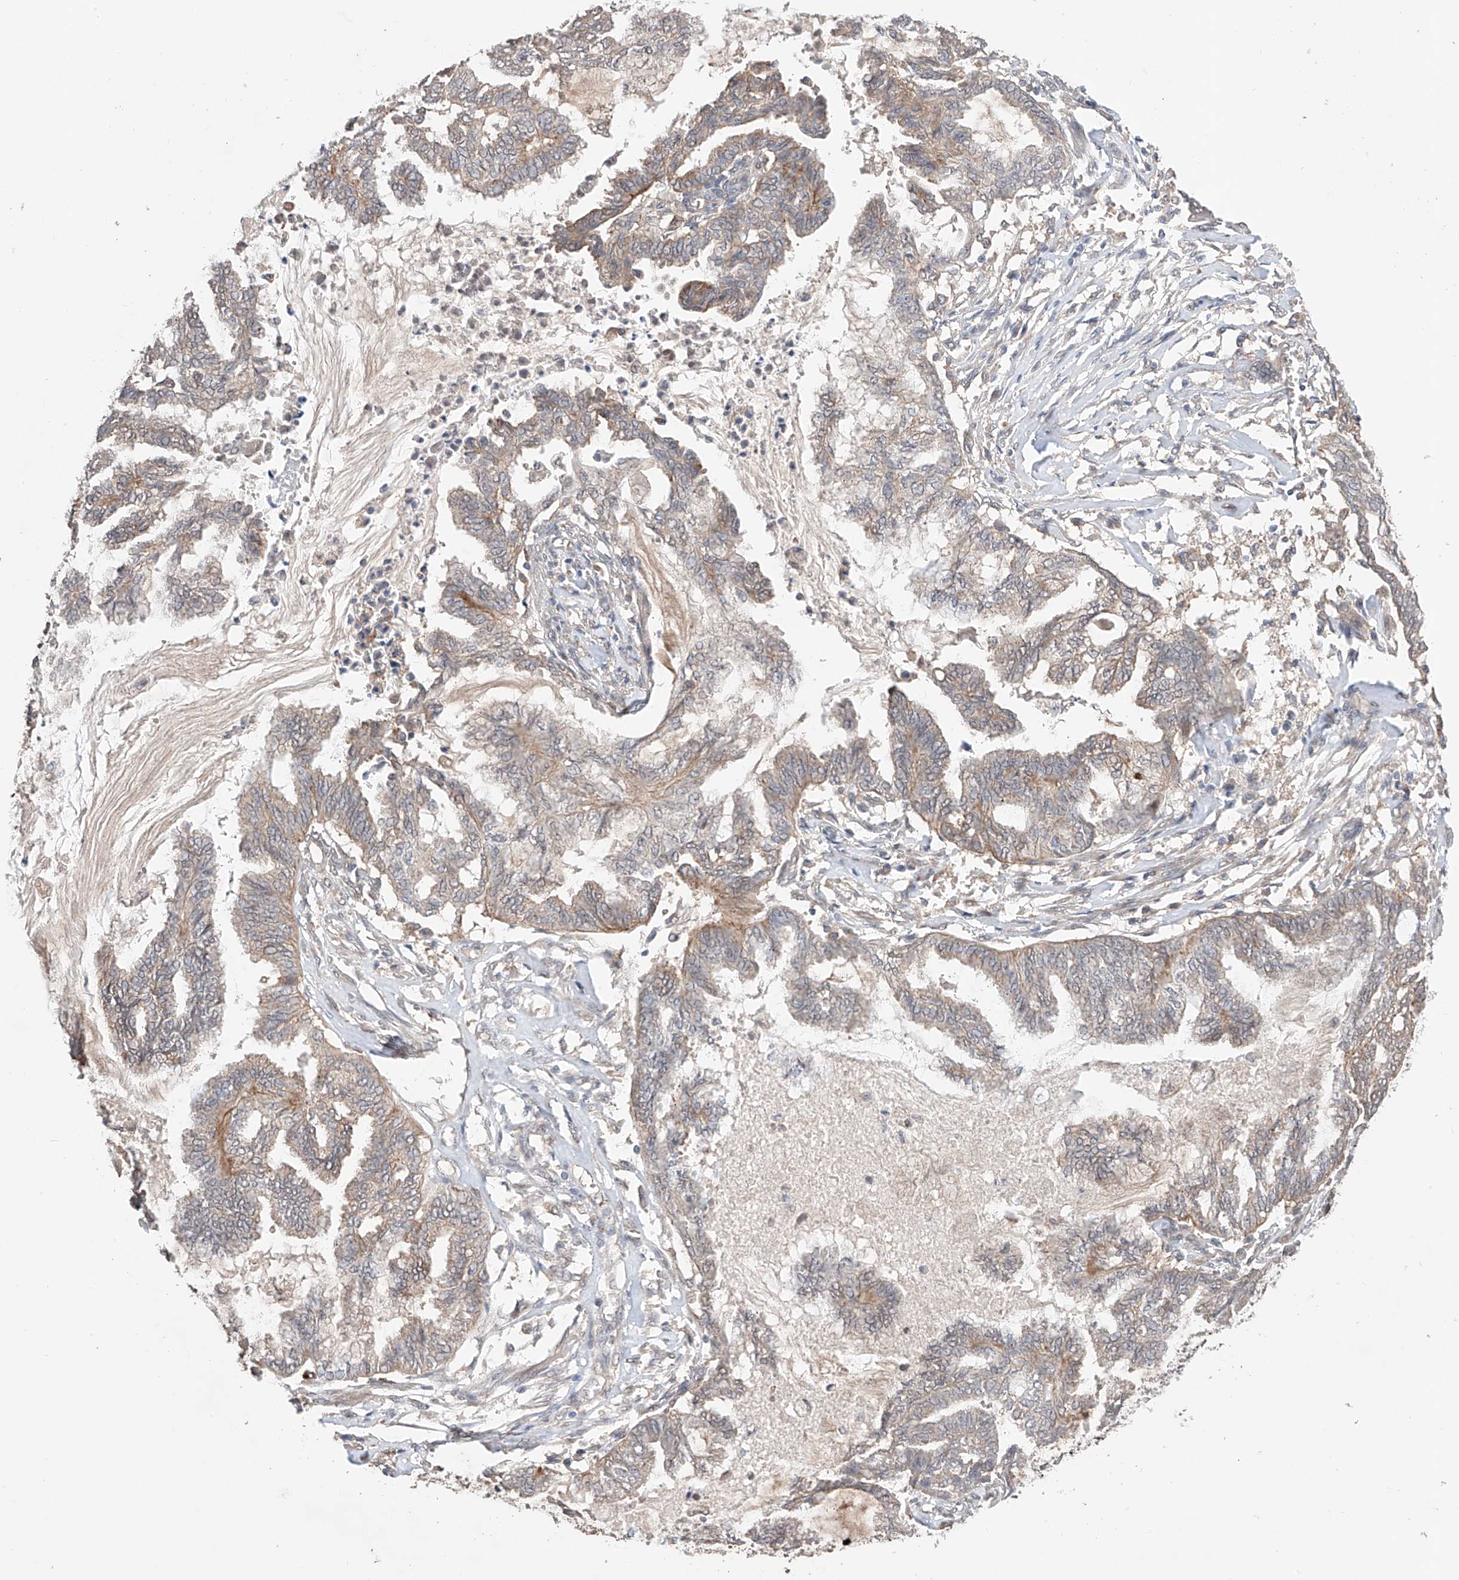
{"staining": {"intensity": "weak", "quantity": "25%-75%", "location": "cytoplasmic/membranous"}, "tissue": "endometrial cancer", "cell_type": "Tumor cells", "image_type": "cancer", "snomed": [{"axis": "morphology", "description": "Adenocarcinoma, NOS"}, {"axis": "topography", "description": "Endometrium"}], "caption": "A photomicrograph of endometrial adenocarcinoma stained for a protein reveals weak cytoplasmic/membranous brown staining in tumor cells.", "gene": "ZFHX2", "patient": {"sex": "female", "age": 86}}